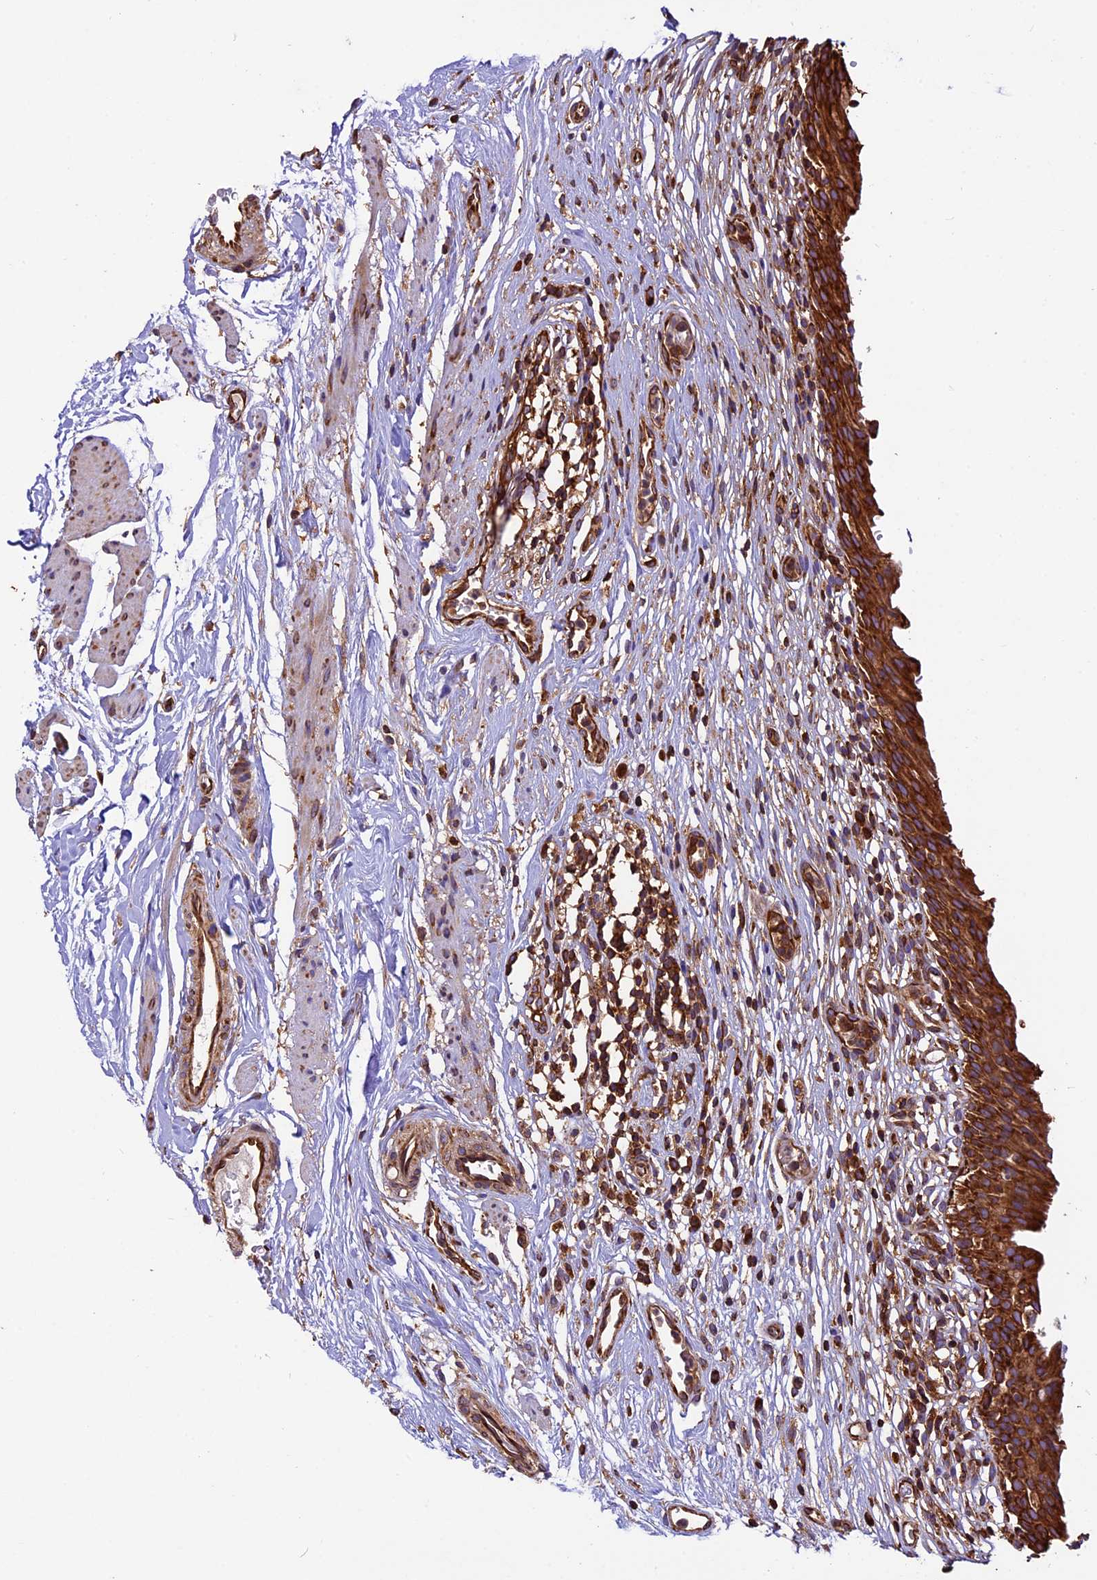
{"staining": {"intensity": "strong", "quantity": ">75%", "location": "cytoplasmic/membranous"}, "tissue": "urinary bladder", "cell_type": "Urothelial cells", "image_type": "normal", "snomed": [{"axis": "morphology", "description": "Normal tissue, NOS"}, {"axis": "morphology", "description": "Inflammation, NOS"}, {"axis": "topography", "description": "Urinary bladder"}], "caption": "Immunohistochemical staining of benign human urinary bladder shows high levels of strong cytoplasmic/membranous staining in approximately >75% of urothelial cells.", "gene": "KARS1", "patient": {"sex": "male", "age": 63}}